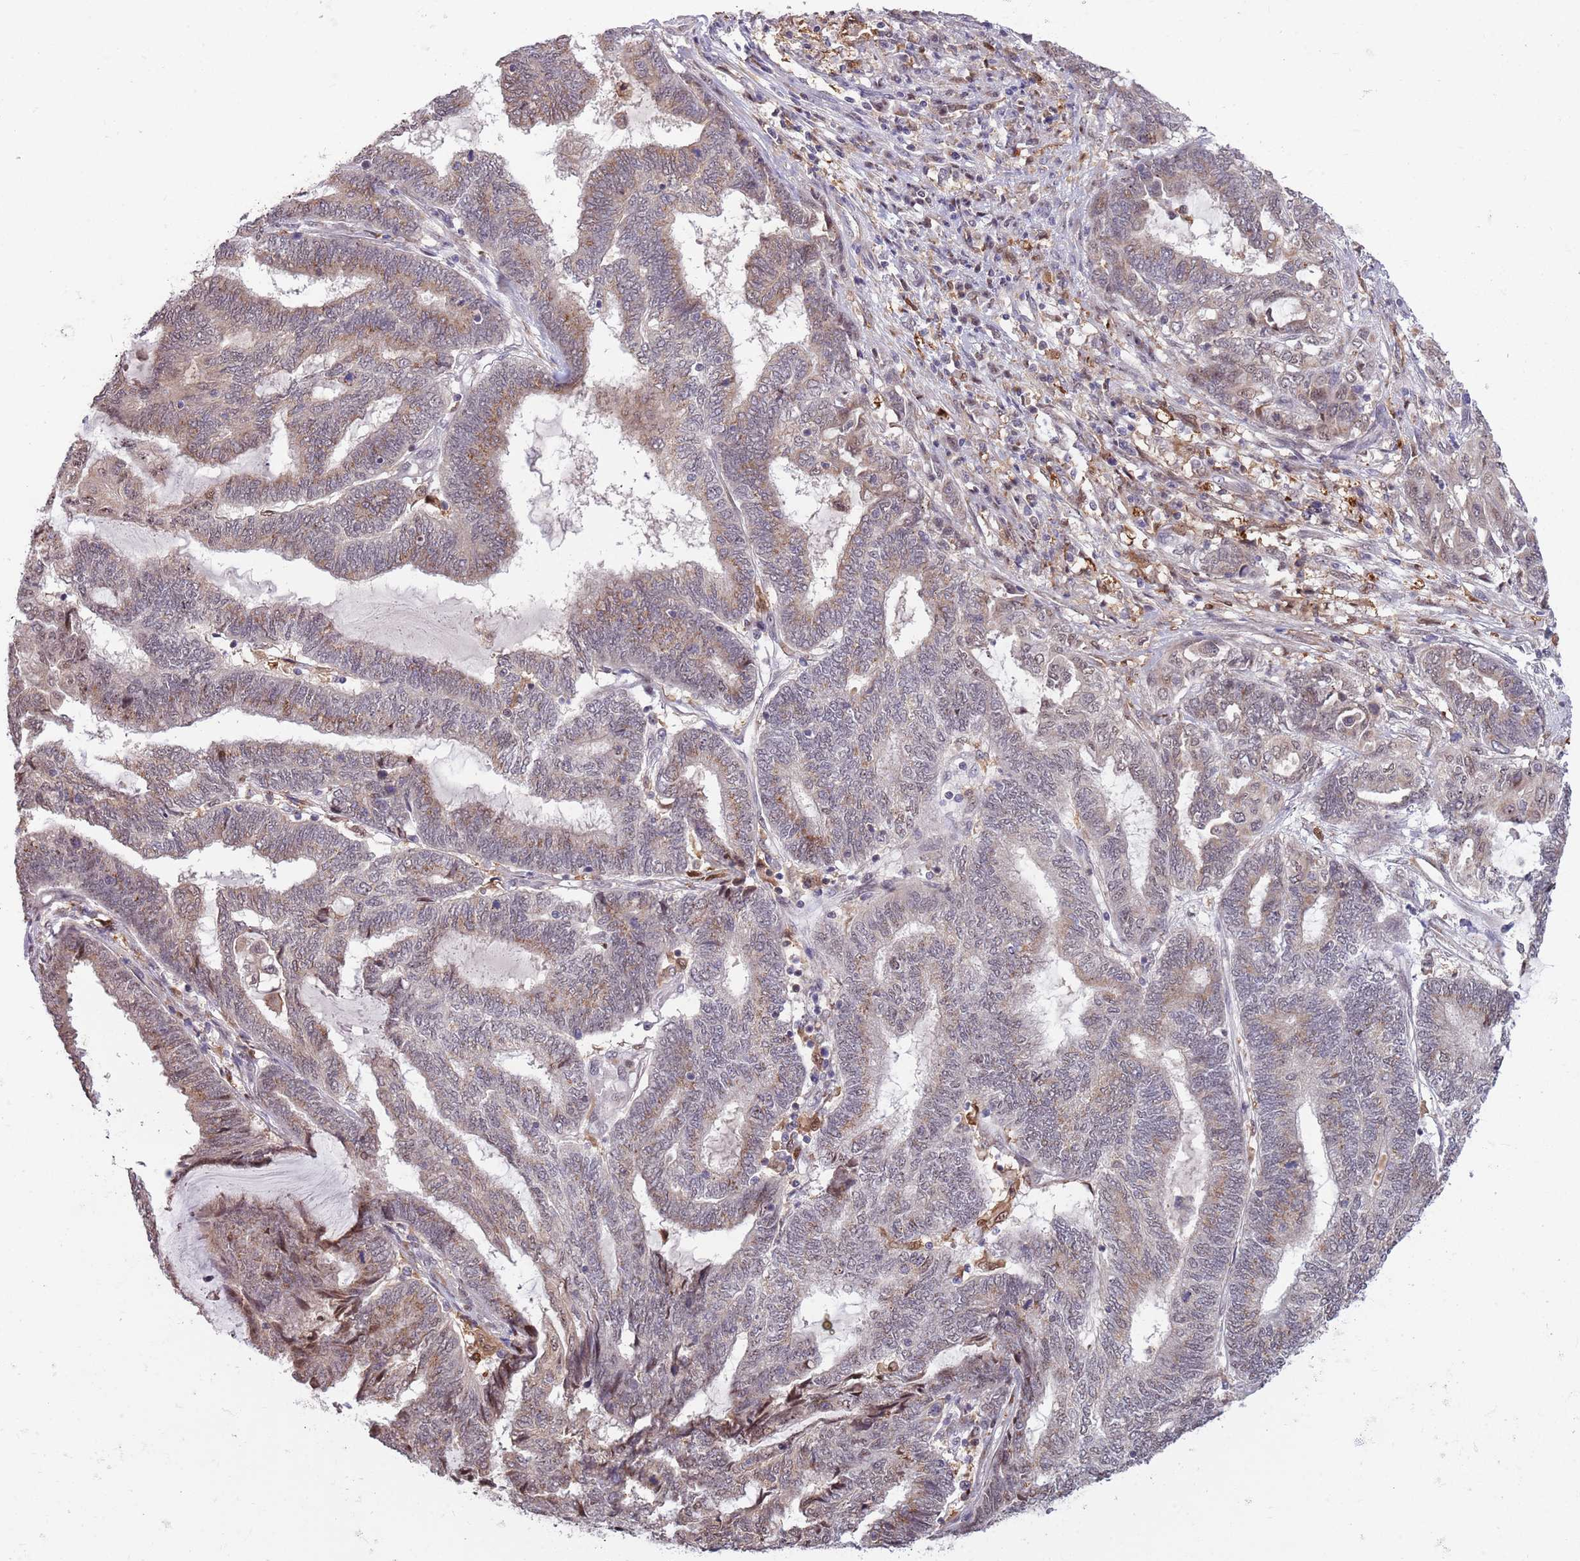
{"staining": {"intensity": "weak", "quantity": "25%-75%", "location": "cytoplasmic/membranous"}, "tissue": "endometrial cancer", "cell_type": "Tumor cells", "image_type": "cancer", "snomed": [{"axis": "morphology", "description": "Adenocarcinoma, NOS"}, {"axis": "topography", "description": "Uterus"}, {"axis": "topography", "description": "Endometrium"}], "caption": "A low amount of weak cytoplasmic/membranous staining is seen in approximately 25%-75% of tumor cells in endometrial cancer (adenocarcinoma) tissue.", "gene": "CCNJL", "patient": {"sex": "female", "age": 70}}